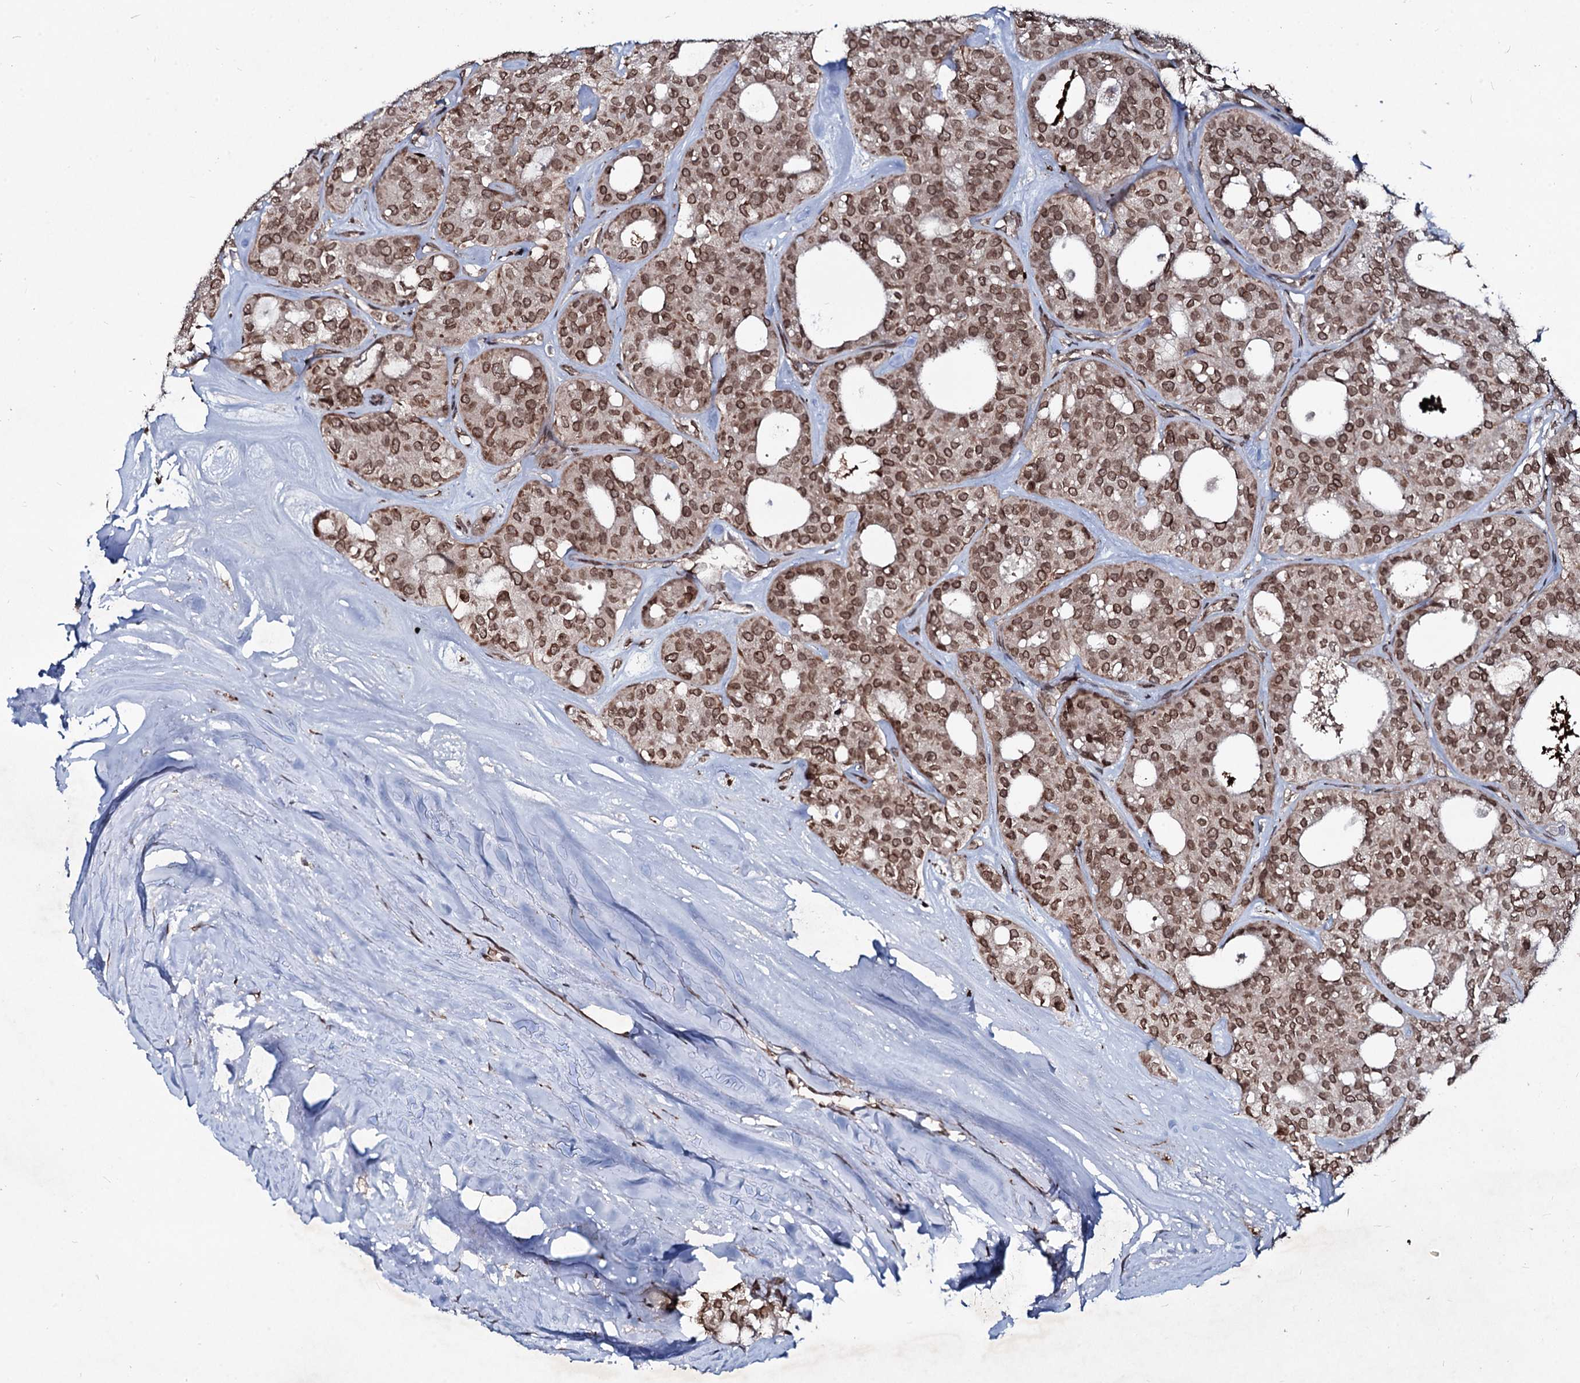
{"staining": {"intensity": "moderate", "quantity": ">75%", "location": "cytoplasmic/membranous,nuclear"}, "tissue": "thyroid cancer", "cell_type": "Tumor cells", "image_type": "cancer", "snomed": [{"axis": "morphology", "description": "Follicular adenoma carcinoma, NOS"}, {"axis": "topography", "description": "Thyroid gland"}], "caption": "Tumor cells reveal medium levels of moderate cytoplasmic/membranous and nuclear positivity in about >75% of cells in follicular adenoma carcinoma (thyroid).", "gene": "RNF6", "patient": {"sex": "male", "age": 75}}